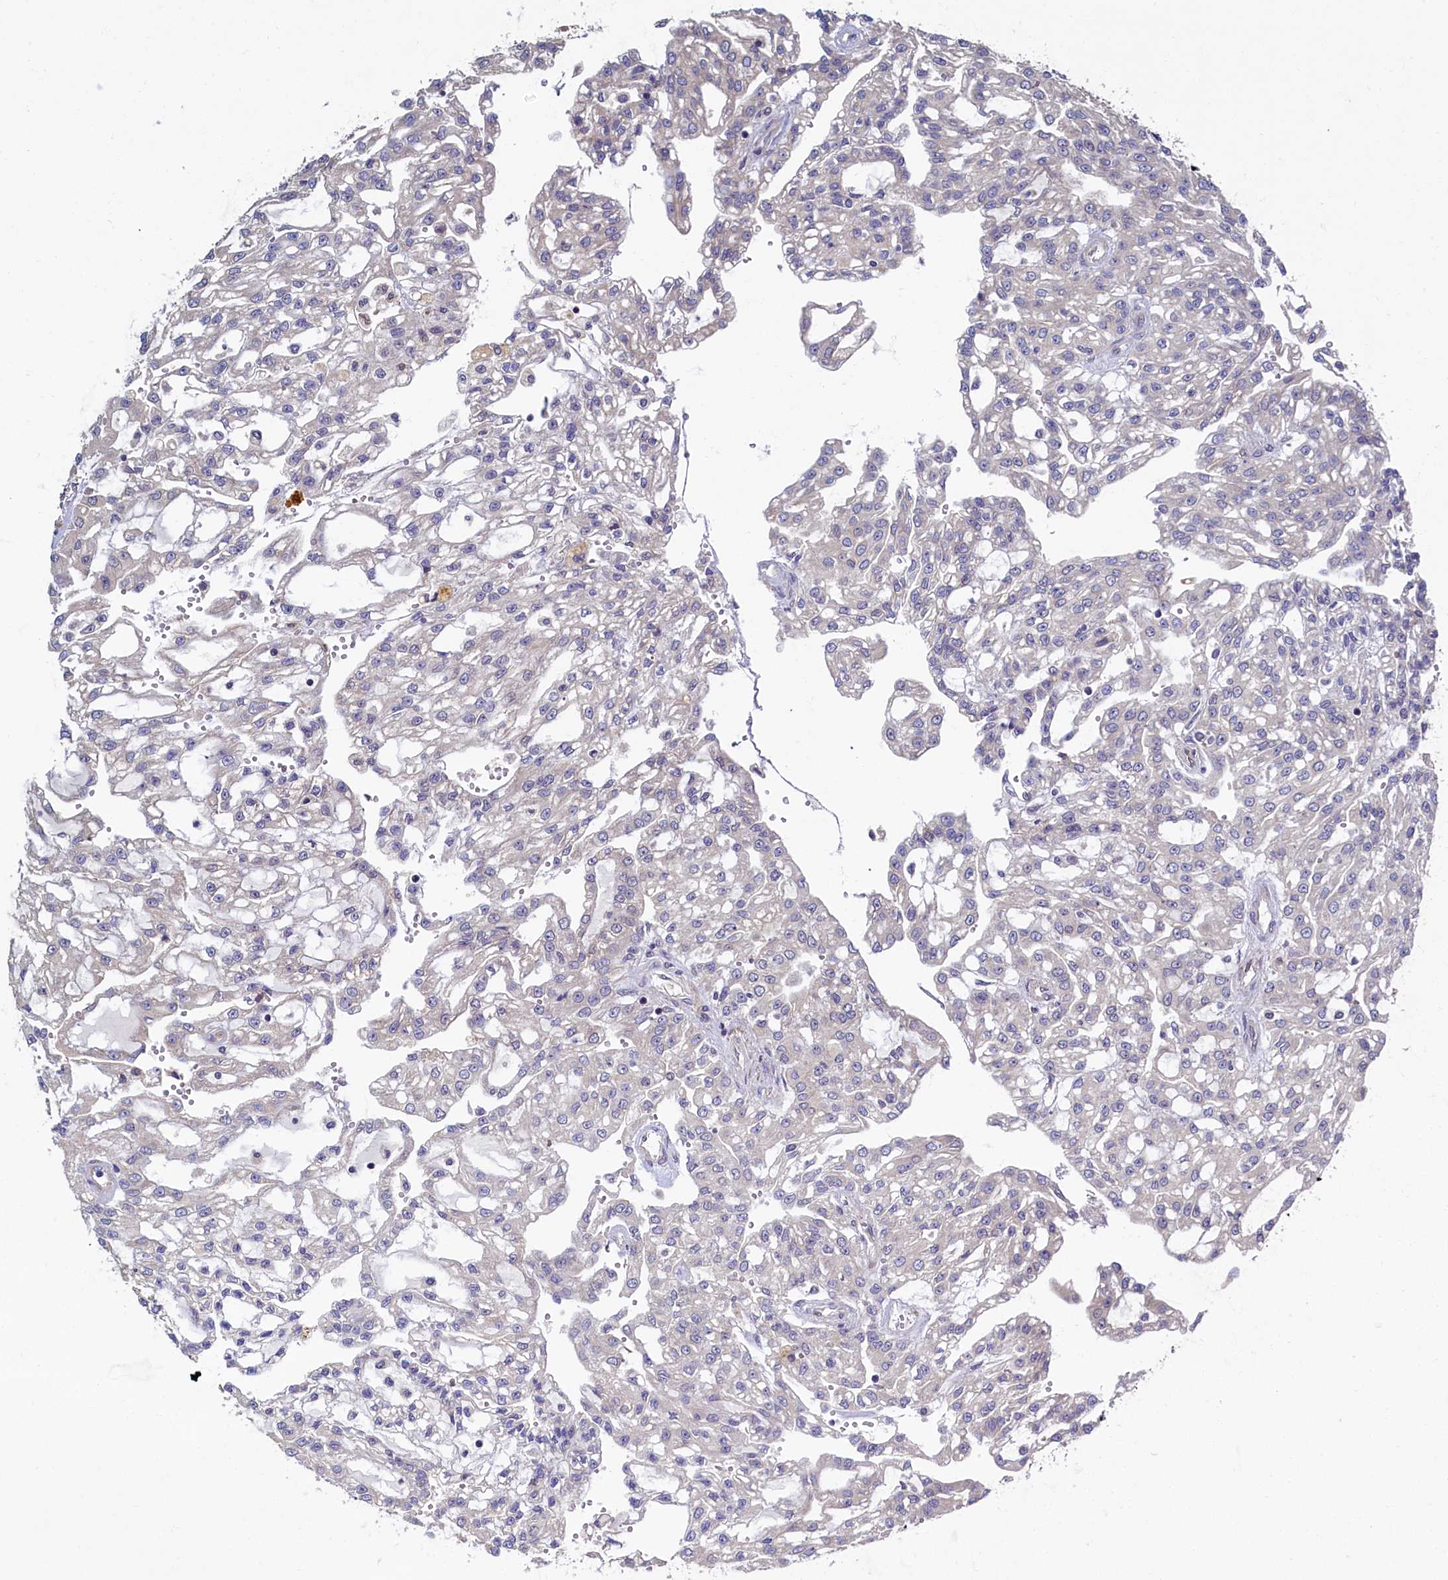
{"staining": {"intensity": "negative", "quantity": "none", "location": "none"}, "tissue": "renal cancer", "cell_type": "Tumor cells", "image_type": "cancer", "snomed": [{"axis": "morphology", "description": "Adenocarcinoma, NOS"}, {"axis": "topography", "description": "Kidney"}], "caption": "High magnification brightfield microscopy of renal cancer (adenocarcinoma) stained with DAB (3,3'-diaminobenzidine) (brown) and counterstained with hematoxylin (blue): tumor cells show no significant staining. (DAB (3,3'-diaminobenzidine) immunohistochemistry, high magnification).", "gene": "SLC16A14", "patient": {"sex": "male", "age": 63}}